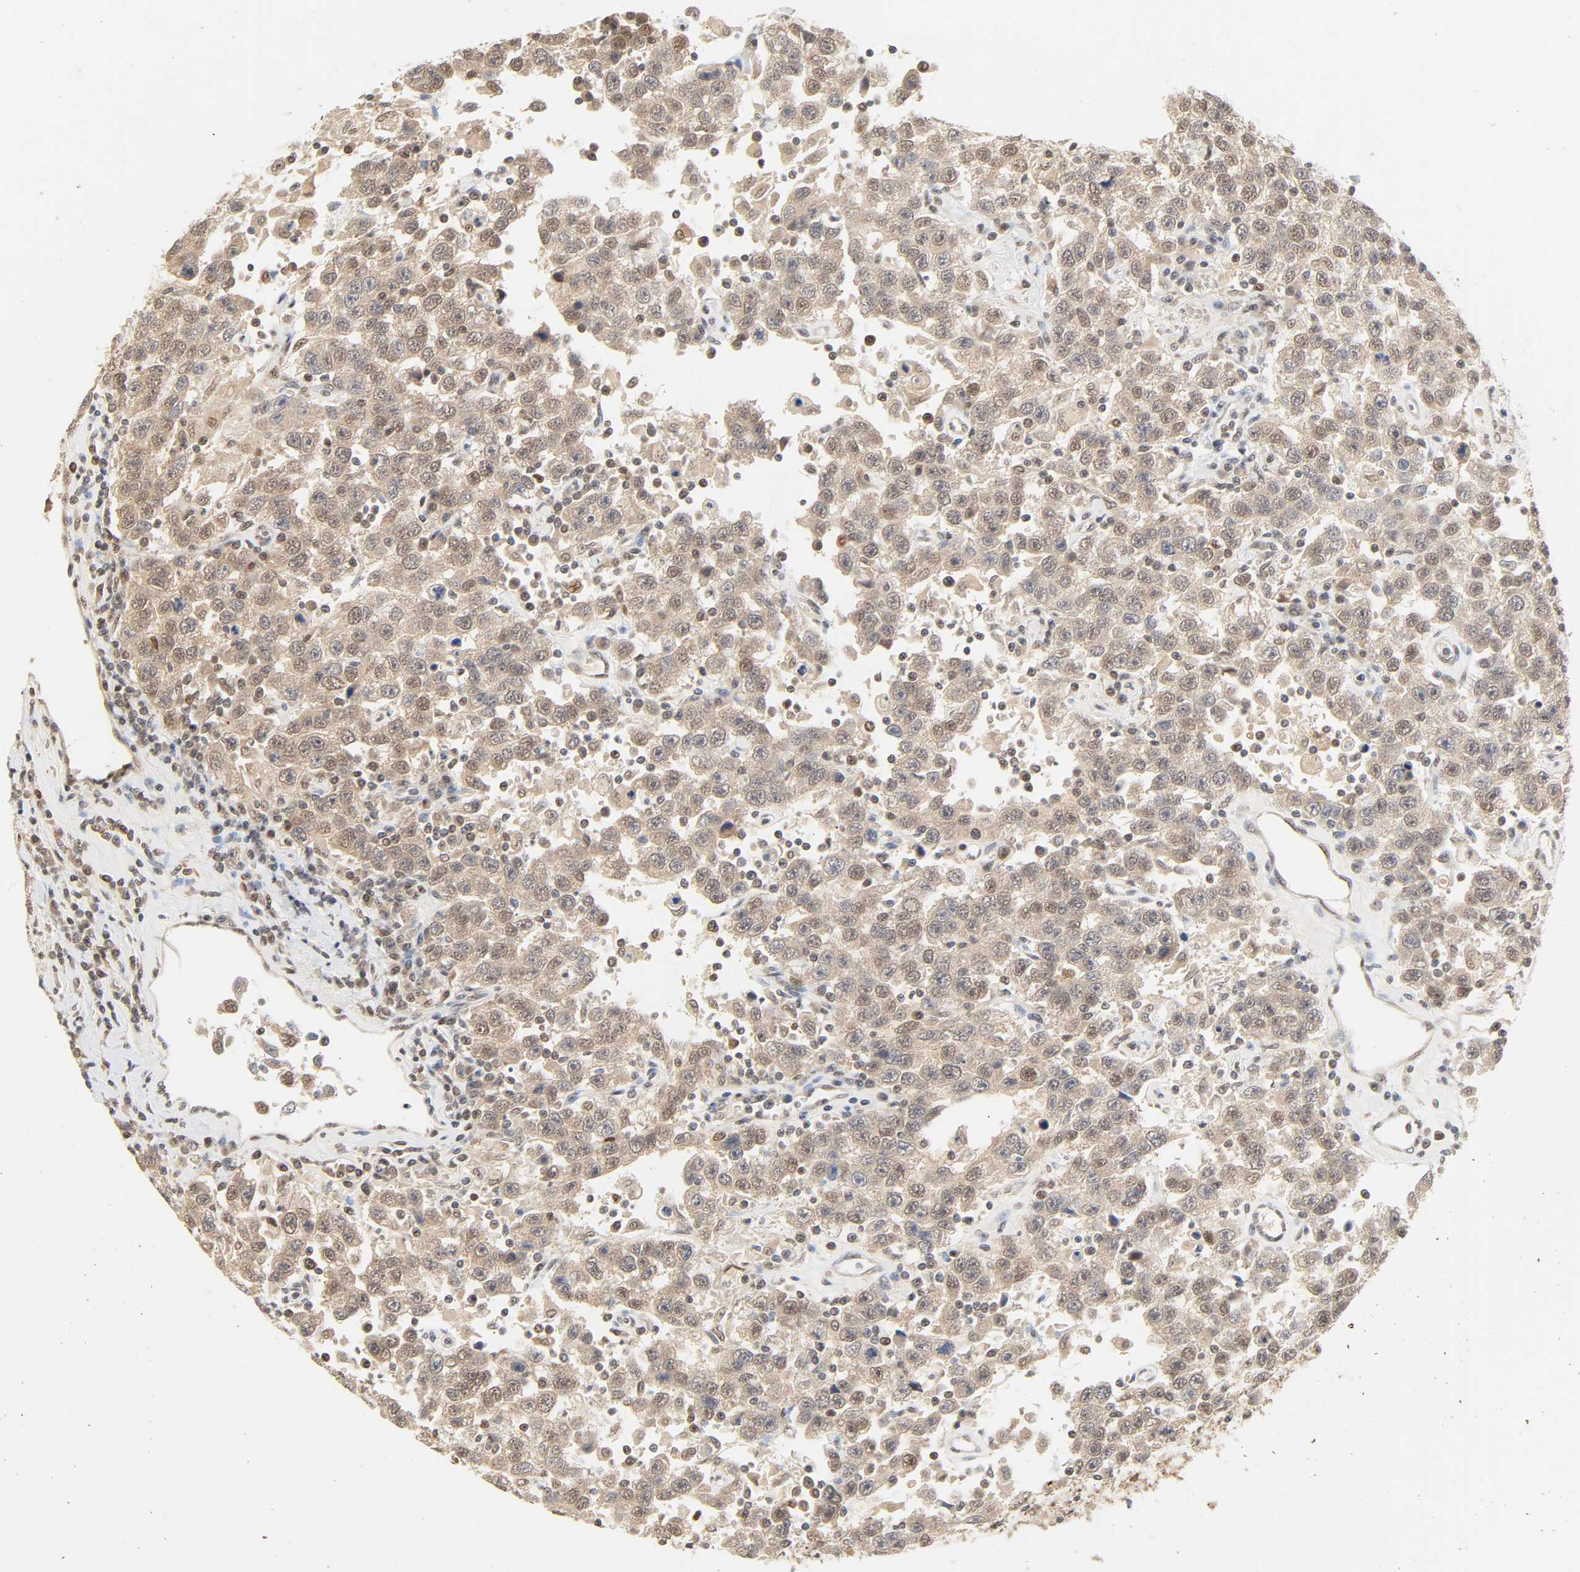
{"staining": {"intensity": "weak", "quantity": "25%-75%", "location": "cytoplasmic/membranous,nuclear"}, "tissue": "testis cancer", "cell_type": "Tumor cells", "image_type": "cancer", "snomed": [{"axis": "morphology", "description": "Seminoma, NOS"}, {"axis": "topography", "description": "Testis"}], "caption": "Brown immunohistochemical staining in testis cancer (seminoma) shows weak cytoplasmic/membranous and nuclear staining in about 25%-75% of tumor cells. The staining was performed using DAB, with brown indicating positive protein expression. Nuclei are stained blue with hematoxylin.", "gene": "UBC", "patient": {"sex": "male", "age": 41}}